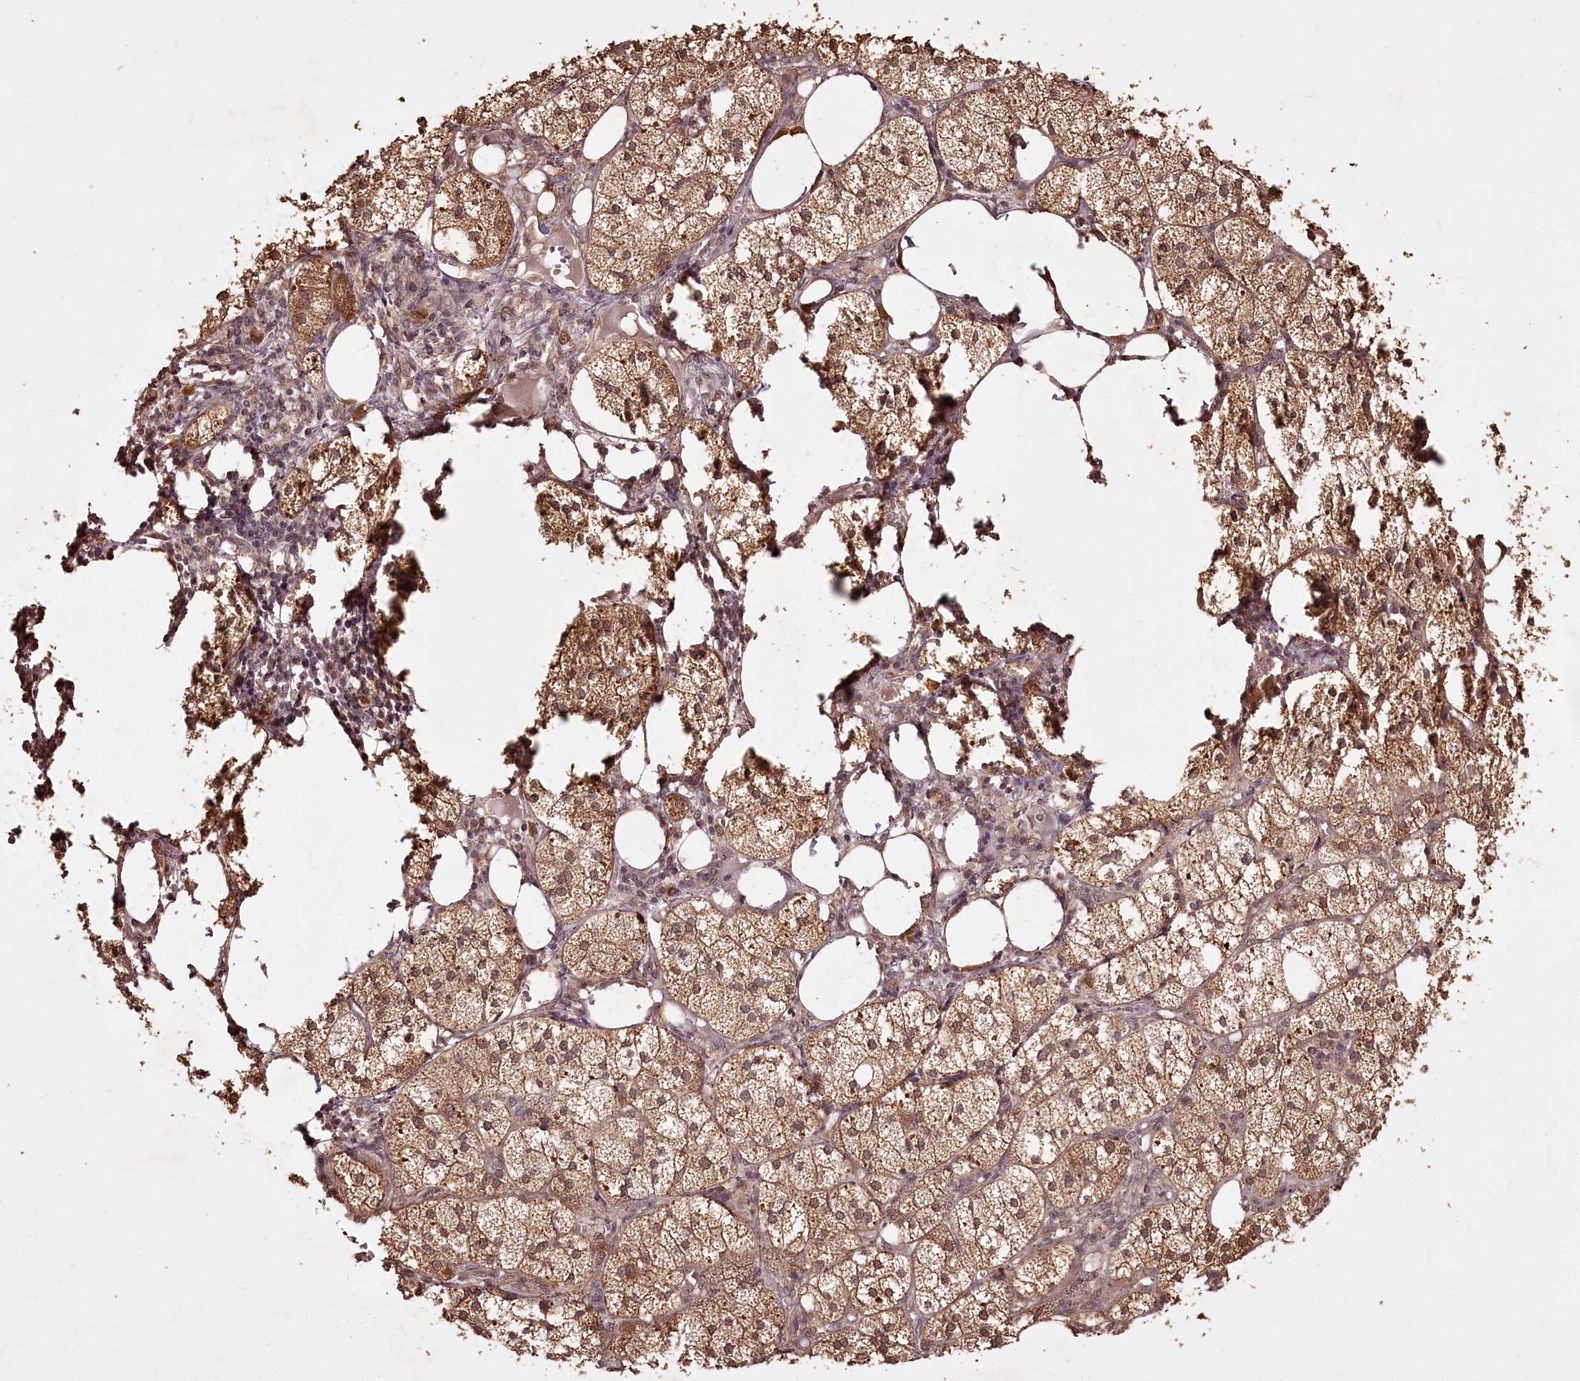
{"staining": {"intensity": "moderate", "quantity": ">75%", "location": "cytoplasmic/membranous,nuclear"}, "tissue": "adrenal gland", "cell_type": "Glandular cells", "image_type": "normal", "snomed": [{"axis": "morphology", "description": "Normal tissue, NOS"}, {"axis": "topography", "description": "Adrenal gland"}], "caption": "Moderate cytoplasmic/membranous,nuclear positivity for a protein is appreciated in approximately >75% of glandular cells of normal adrenal gland using immunohistochemistry.", "gene": "NPRL2", "patient": {"sex": "female", "age": 61}}